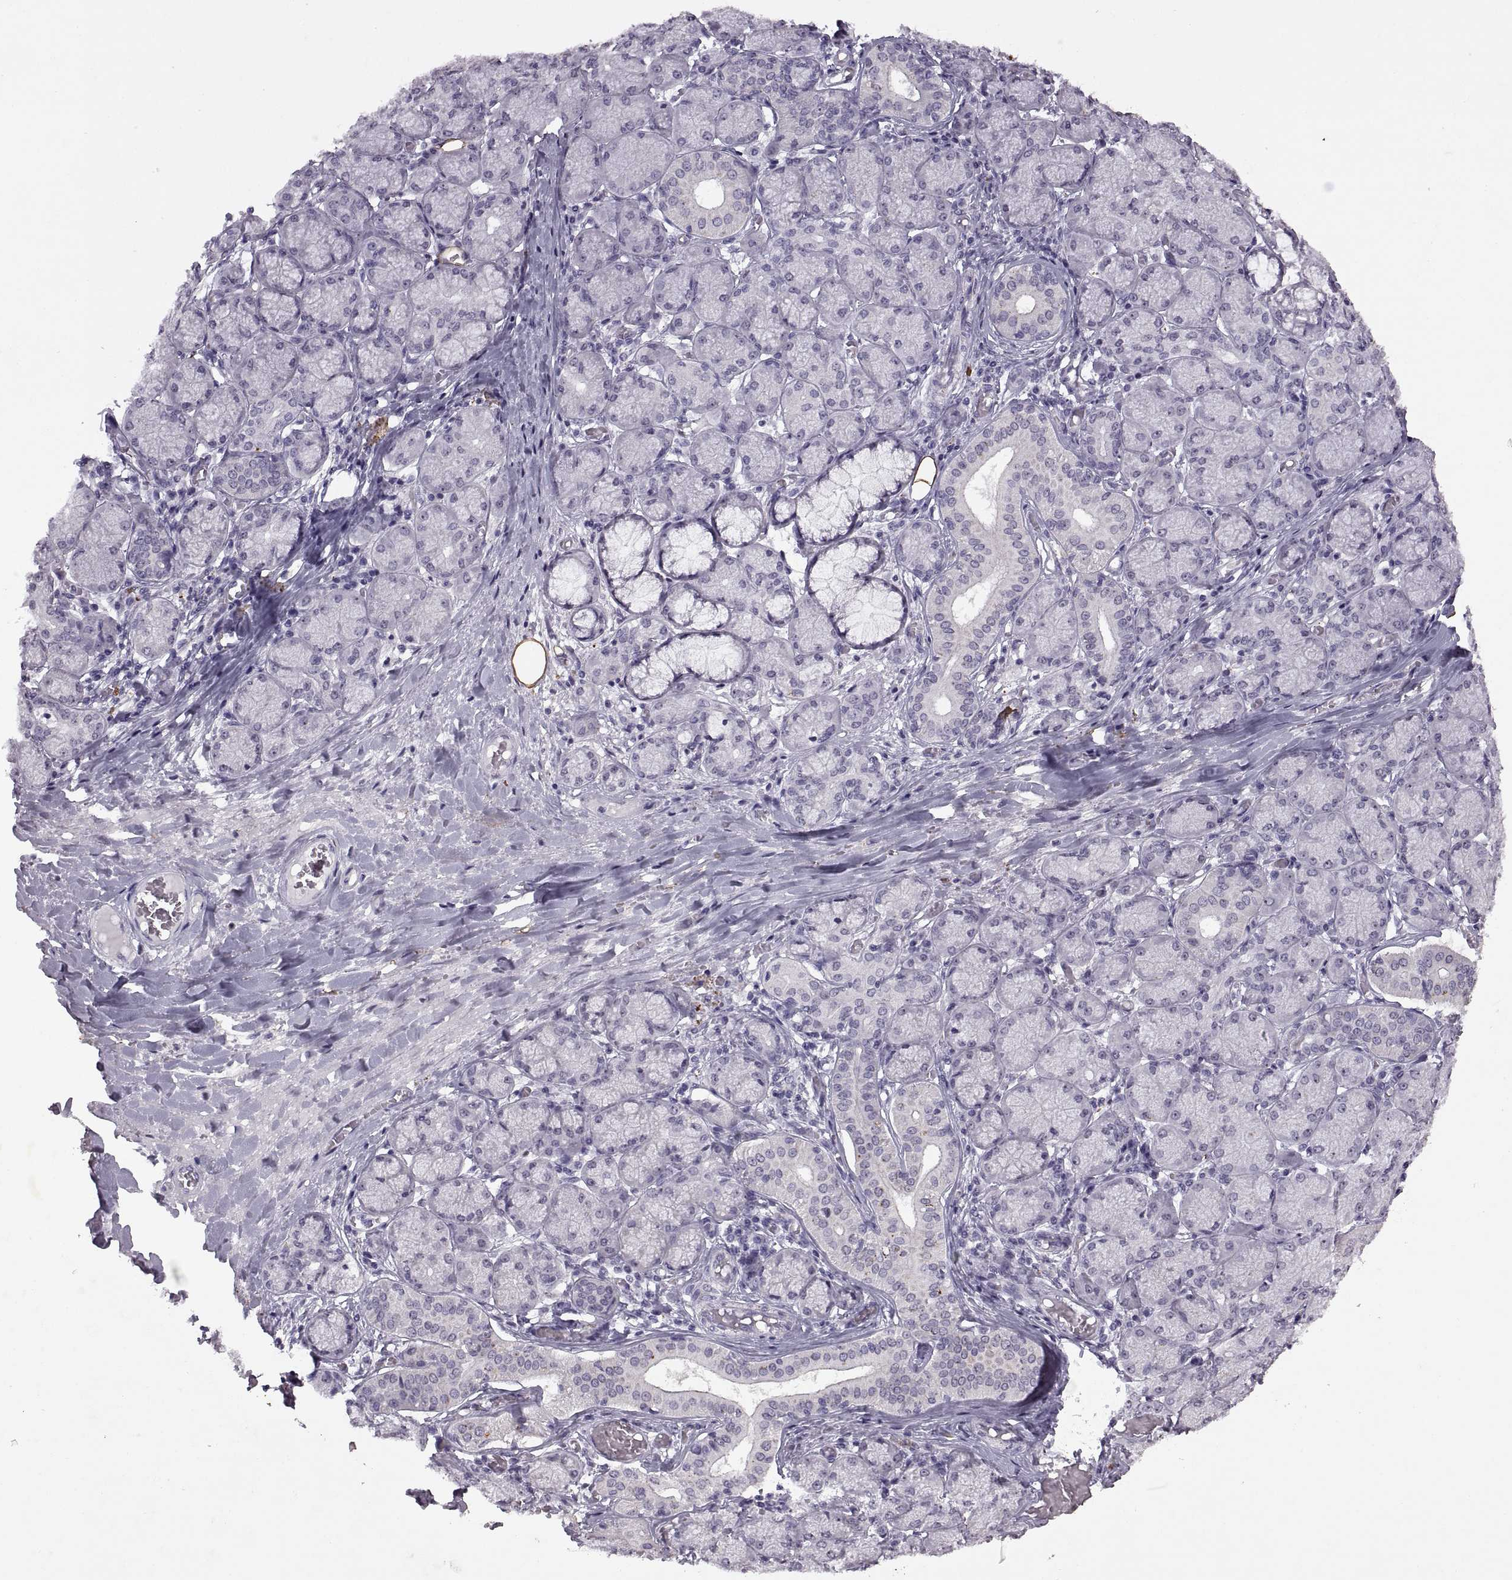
{"staining": {"intensity": "weak", "quantity": "<25%", "location": "nuclear"}, "tissue": "salivary gland", "cell_type": "Glandular cells", "image_type": "normal", "snomed": [{"axis": "morphology", "description": "Normal tissue, NOS"}, {"axis": "topography", "description": "Salivary gland"}, {"axis": "topography", "description": "Peripheral nerve tissue"}], "caption": "This is an immunohistochemistry (IHC) image of benign salivary gland. There is no positivity in glandular cells.", "gene": "SINHCAF", "patient": {"sex": "female", "age": 24}}